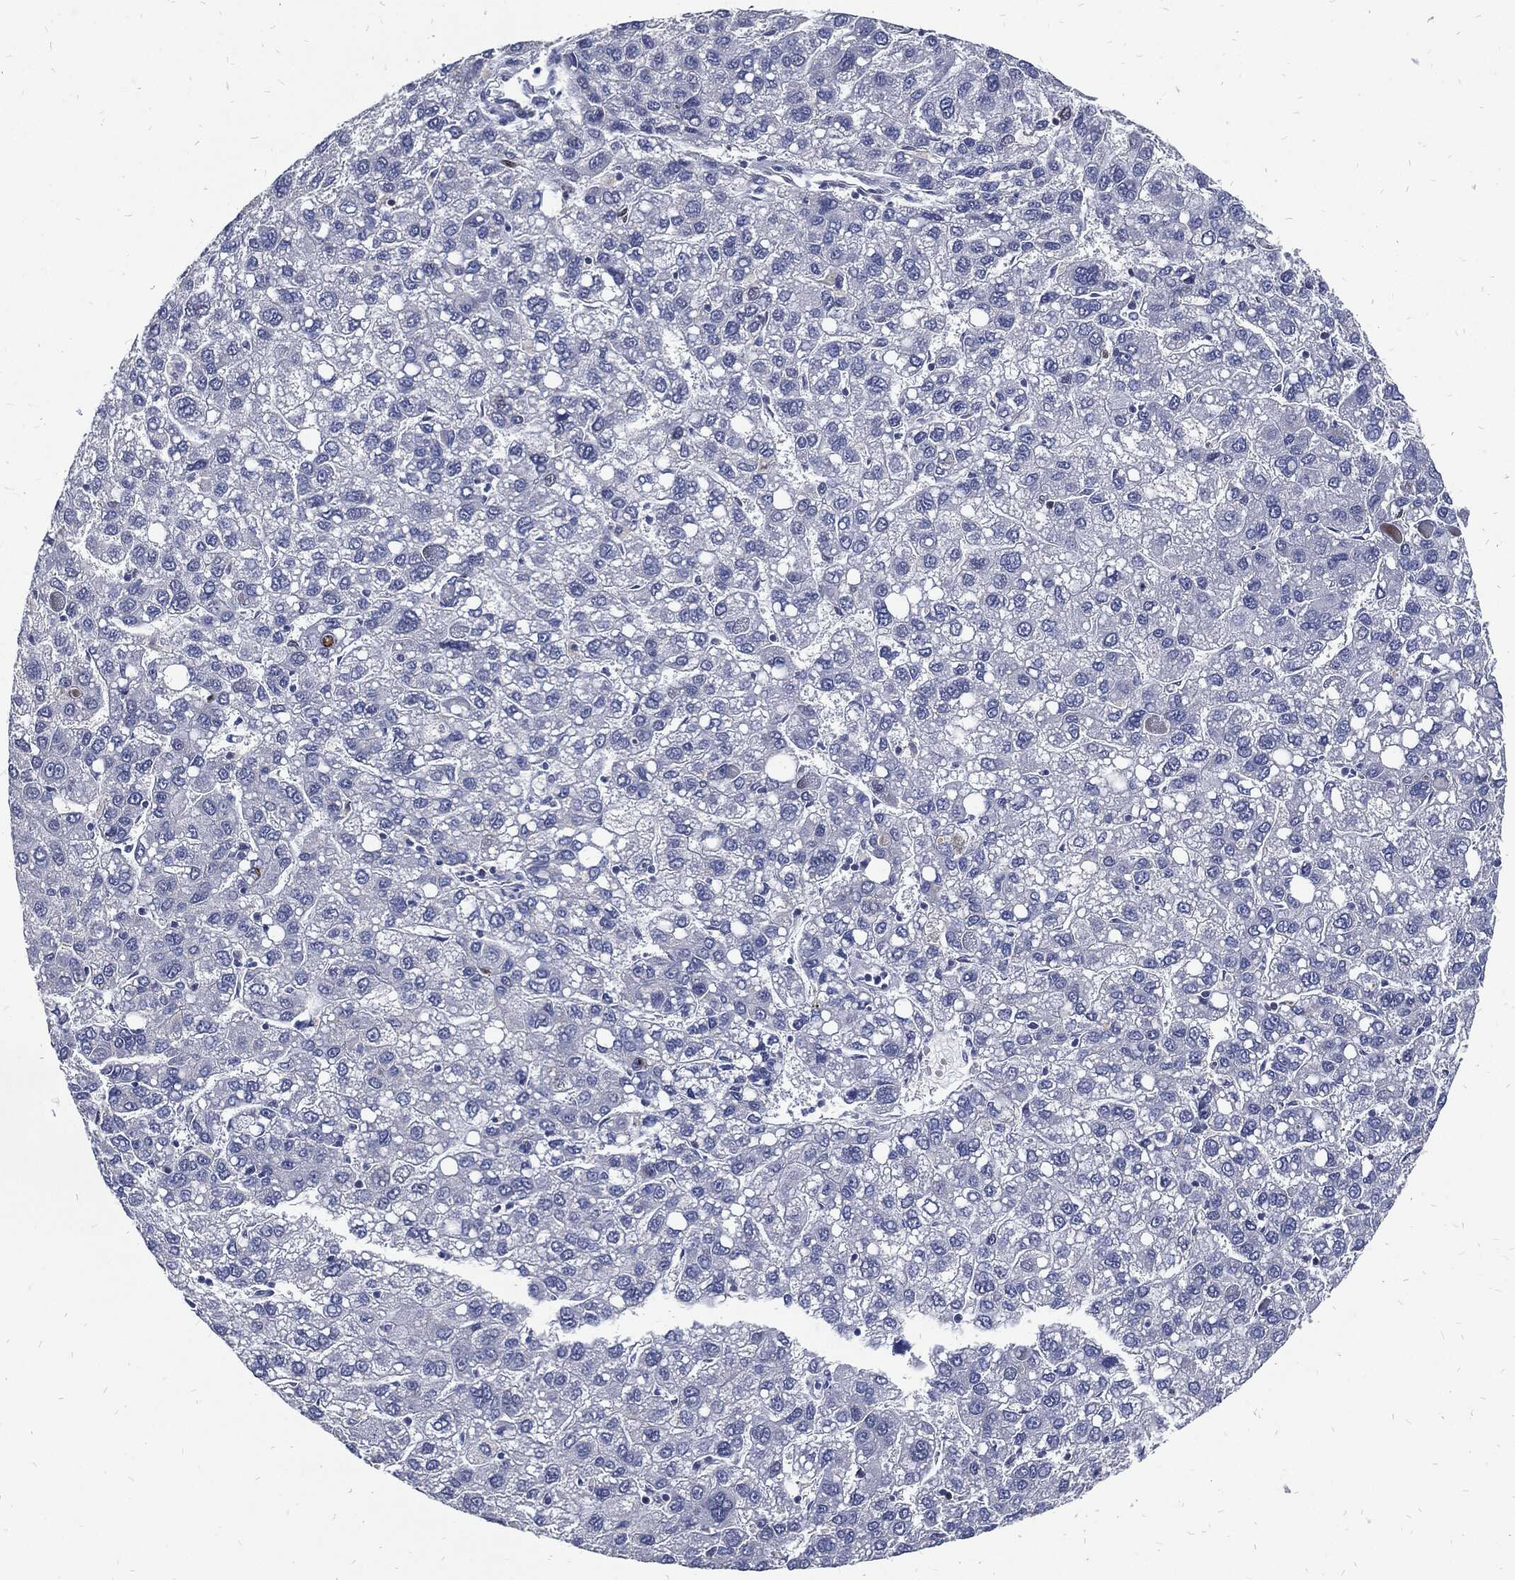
{"staining": {"intensity": "negative", "quantity": "none", "location": "none"}, "tissue": "liver cancer", "cell_type": "Tumor cells", "image_type": "cancer", "snomed": [{"axis": "morphology", "description": "Carcinoma, Hepatocellular, NOS"}, {"axis": "topography", "description": "Liver"}], "caption": "Photomicrograph shows no significant protein positivity in tumor cells of hepatocellular carcinoma (liver).", "gene": "JUN", "patient": {"sex": "female", "age": 82}}